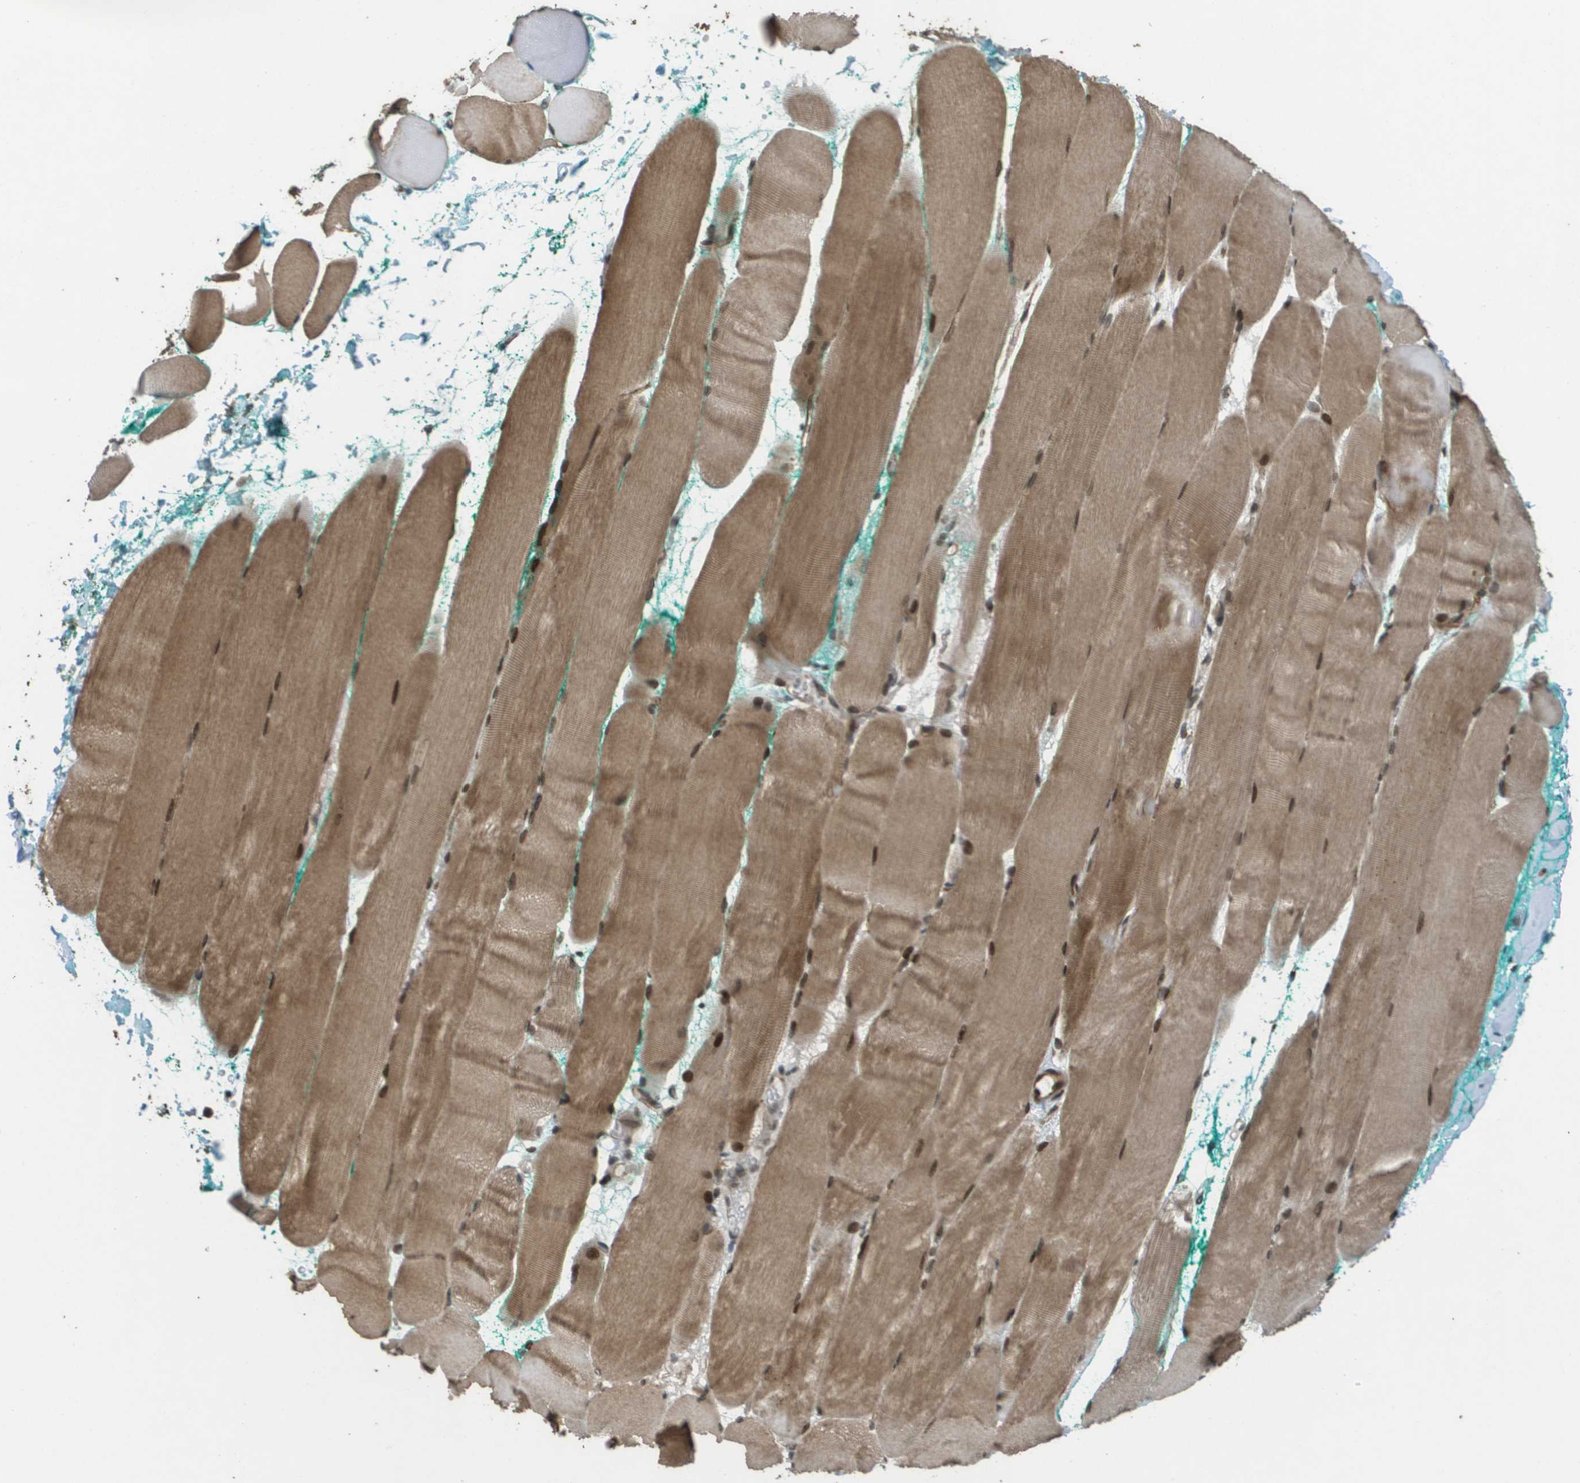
{"staining": {"intensity": "moderate", "quantity": ">75%", "location": "cytoplasmic/membranous,nuclear"}, "tissue": "skeletal muscle", "cell_type": "Myocytes", "image_type": "normal", "snomed": [{"axis": "morphology", "description": "Normal tissue, NOS"}, {"axis": "morphology", "description": "Squamous cell carcinoma, NOS"}, {"axis": "topography", "description": "Skeletal muscle"}], "caption": "This histopathology image displays benign skeletal muscle stained with immunohistochemistry (IHC) to label a protein in brown. The cytoplasmic/membranous,nuclear of myocytes show moderate positivity for the protein. Nuclei are counter-stained blue.", "gene": "KAT5", "patient": {"sex": "male", "age": 51}}